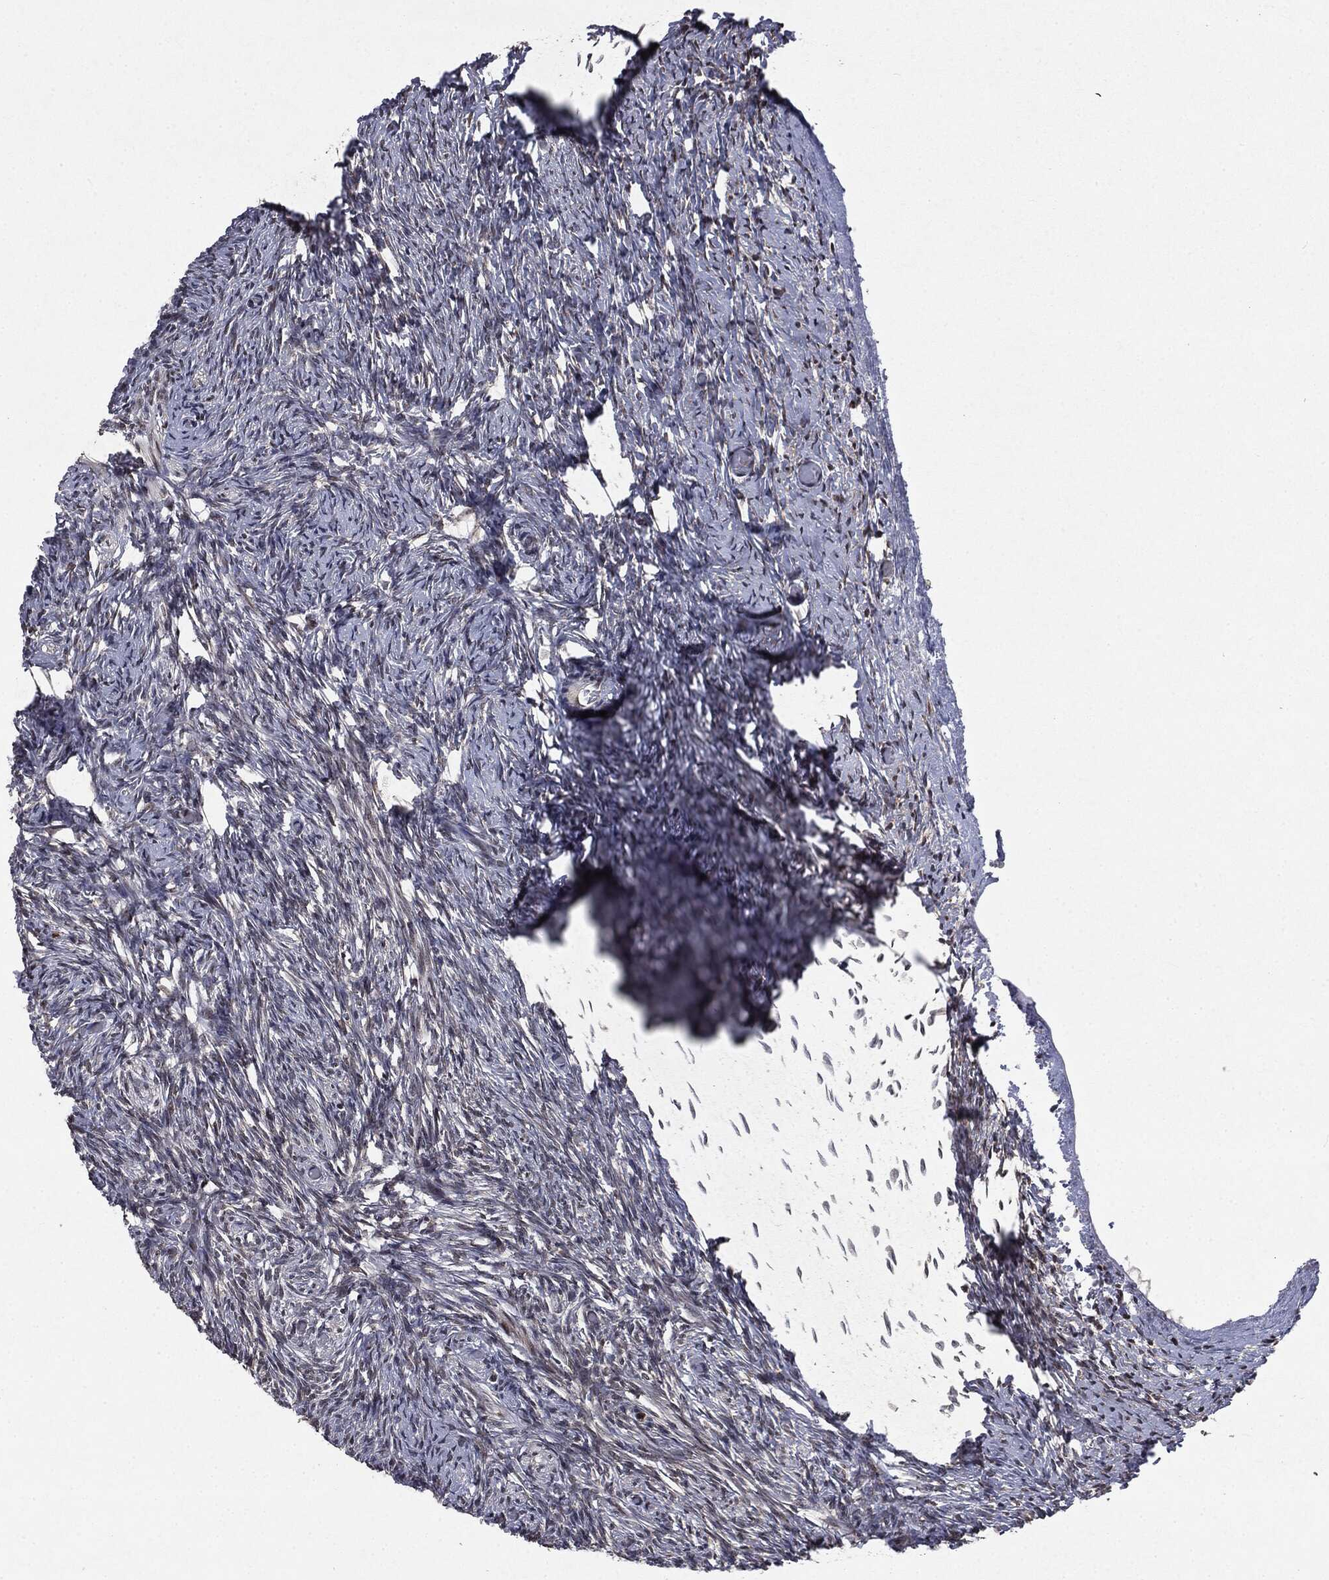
{"staining": {"intensity": "moderate", "quantity": ">75%", "location": "cytoplasmic/membranous"}, "tissue": "ovary", "cell_type": "Follicle cells", "image_type": "normal", "snomed": [{"axis": "morphology", "description": "Normal tissue, NOS"}, {"axis": "topography", "description": "Ovary"}], "caption": "Immunohistochemical staining of unremarkable ovary exhibits medium levels of moderate cytoplasmic/membranous staining in about >75% of follicle cells.", "gene": "STAU2", "patient": {"sex": "female", "age": 39}}